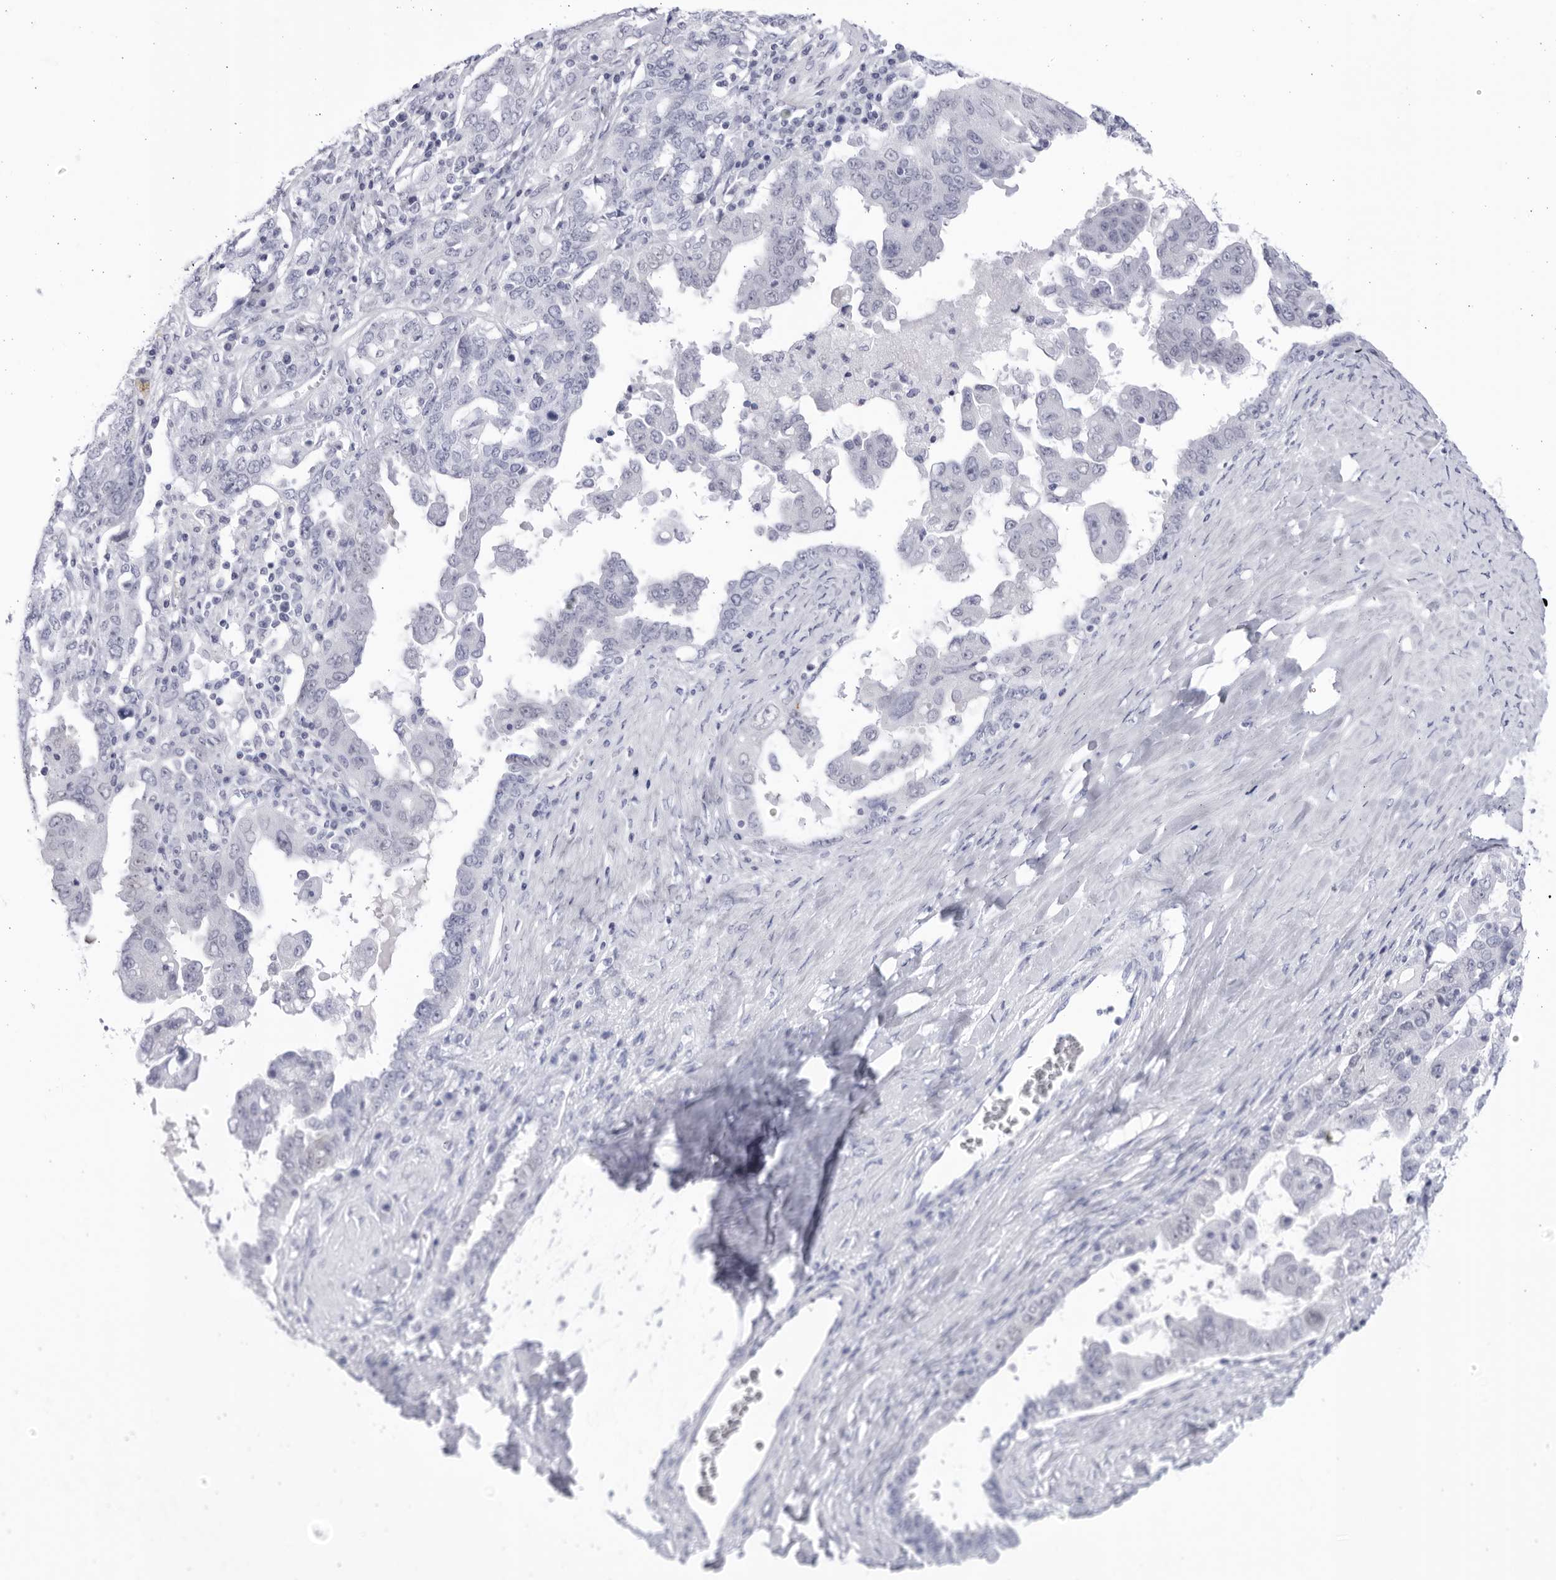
{"staining": {"intensity": "negative", "quantity": "none", "location": "none"}, "tissue": "ovarian cancer", "cell_type": "Tumor cells", "image_type": "cancer", "snomed": [{"axis": "morphology", "description": "Carcinoma, endometroid"}, {"axis": "topography", "description": "Ovary"}], "caption": "A micrograph of human endometroid carcinoma (ovarian) is negative for staining in tumor cells.", "gene": "CCDC181", "patient": {"sex": "female", "age": 62}}